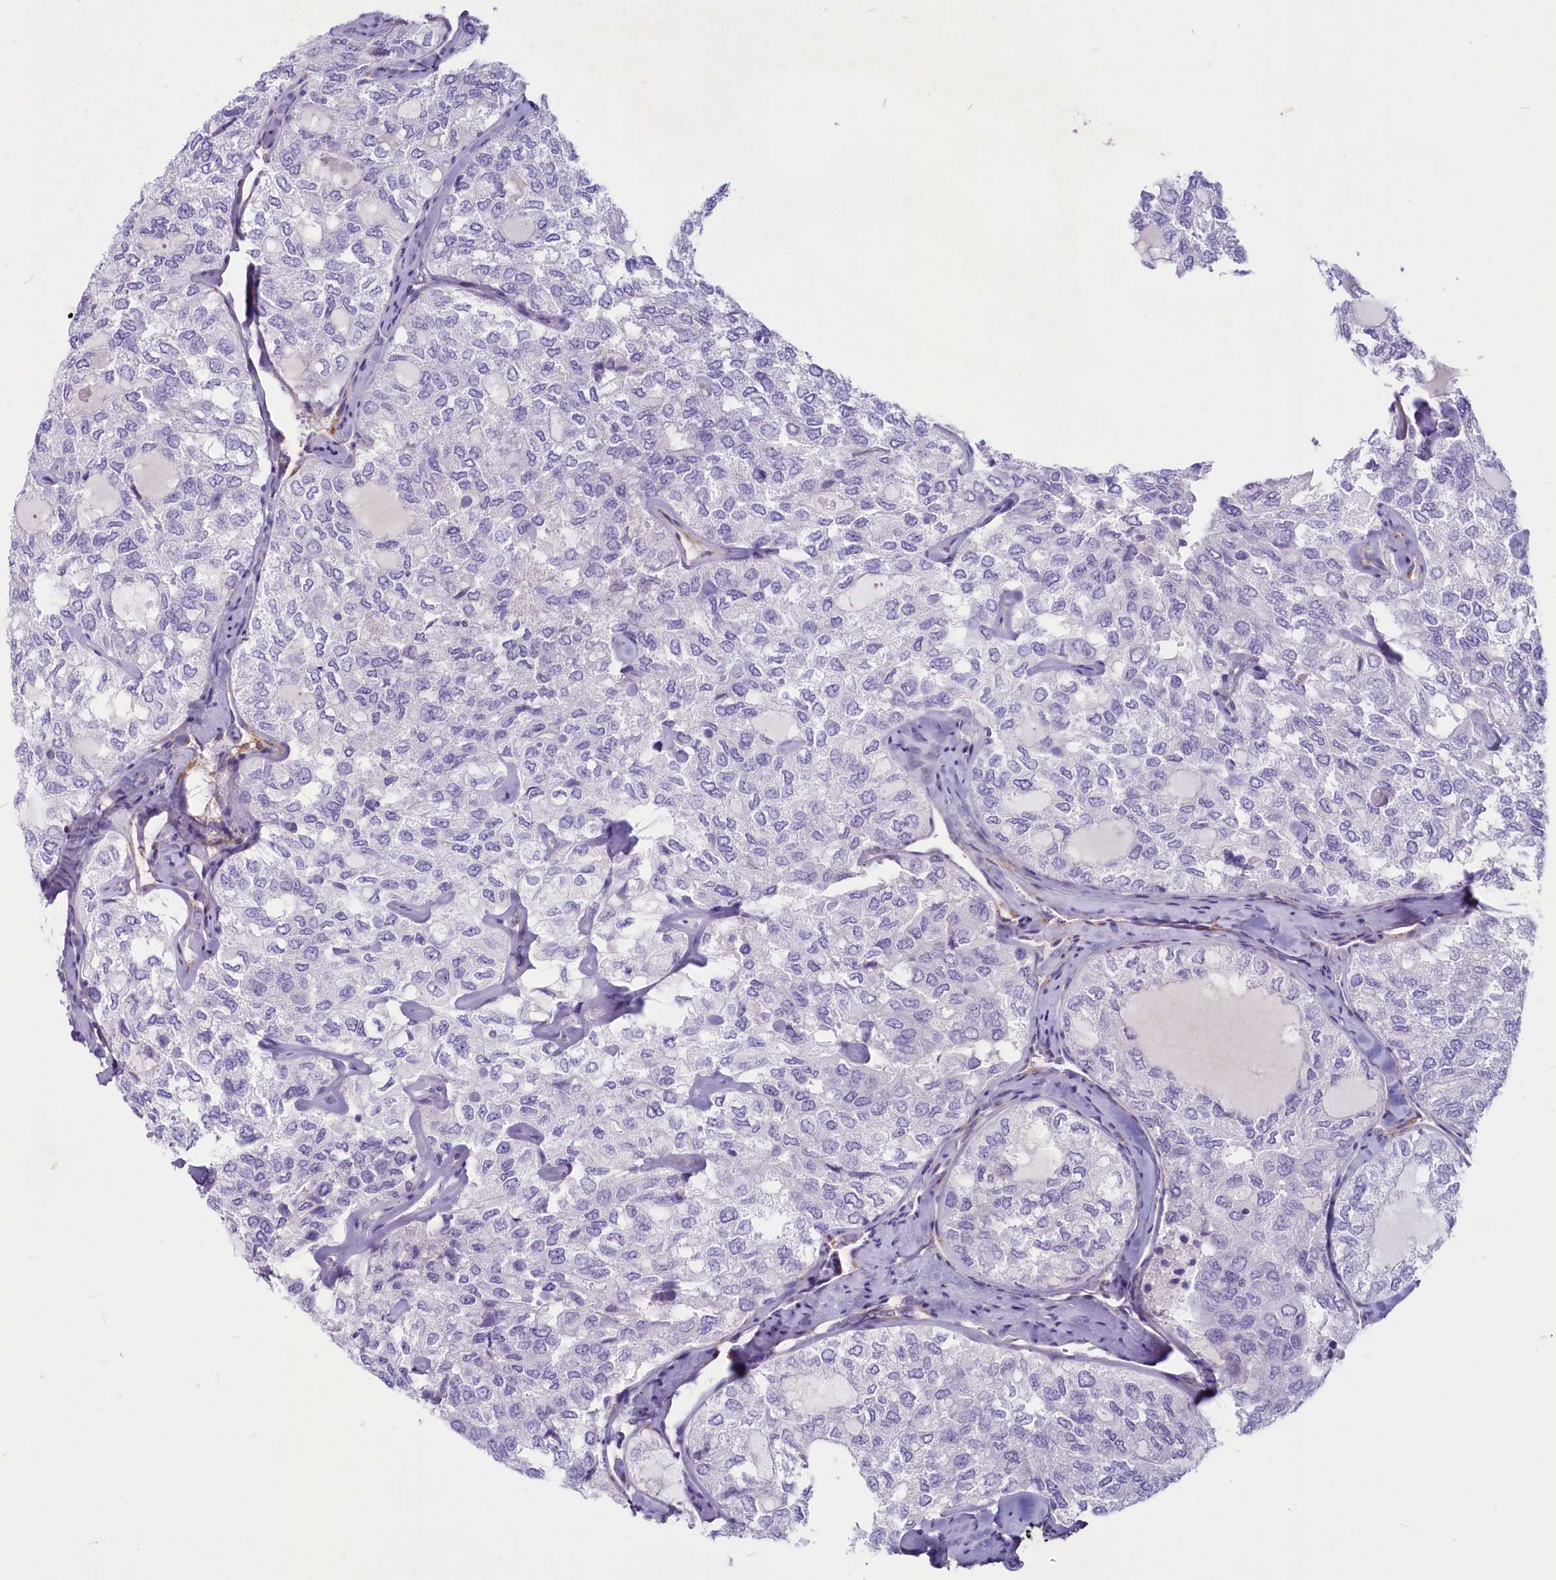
{"staining": {"intensity": "negative", "quantity": "none", "location": "none"}, "tissue": "thyroid cancer", "cell_type": "Tumor cells", "image_type": "cancer", "snomed": [{"axis": "morphology", "description": "Follicular adenoma carcinoma, NOS"}, {"axis": "topography", "description": "Thyroid gland"}], "caption": "This micrograph is of thyroid follicular adenoma carcinoma stained with immunohistochemistry (IHC) to label a protein in brown with the nuclei are counter-stained blue. There is no staining in tumor cells.", "gene": "PROCR", "patient": {"sex": "male", "age": 75}}